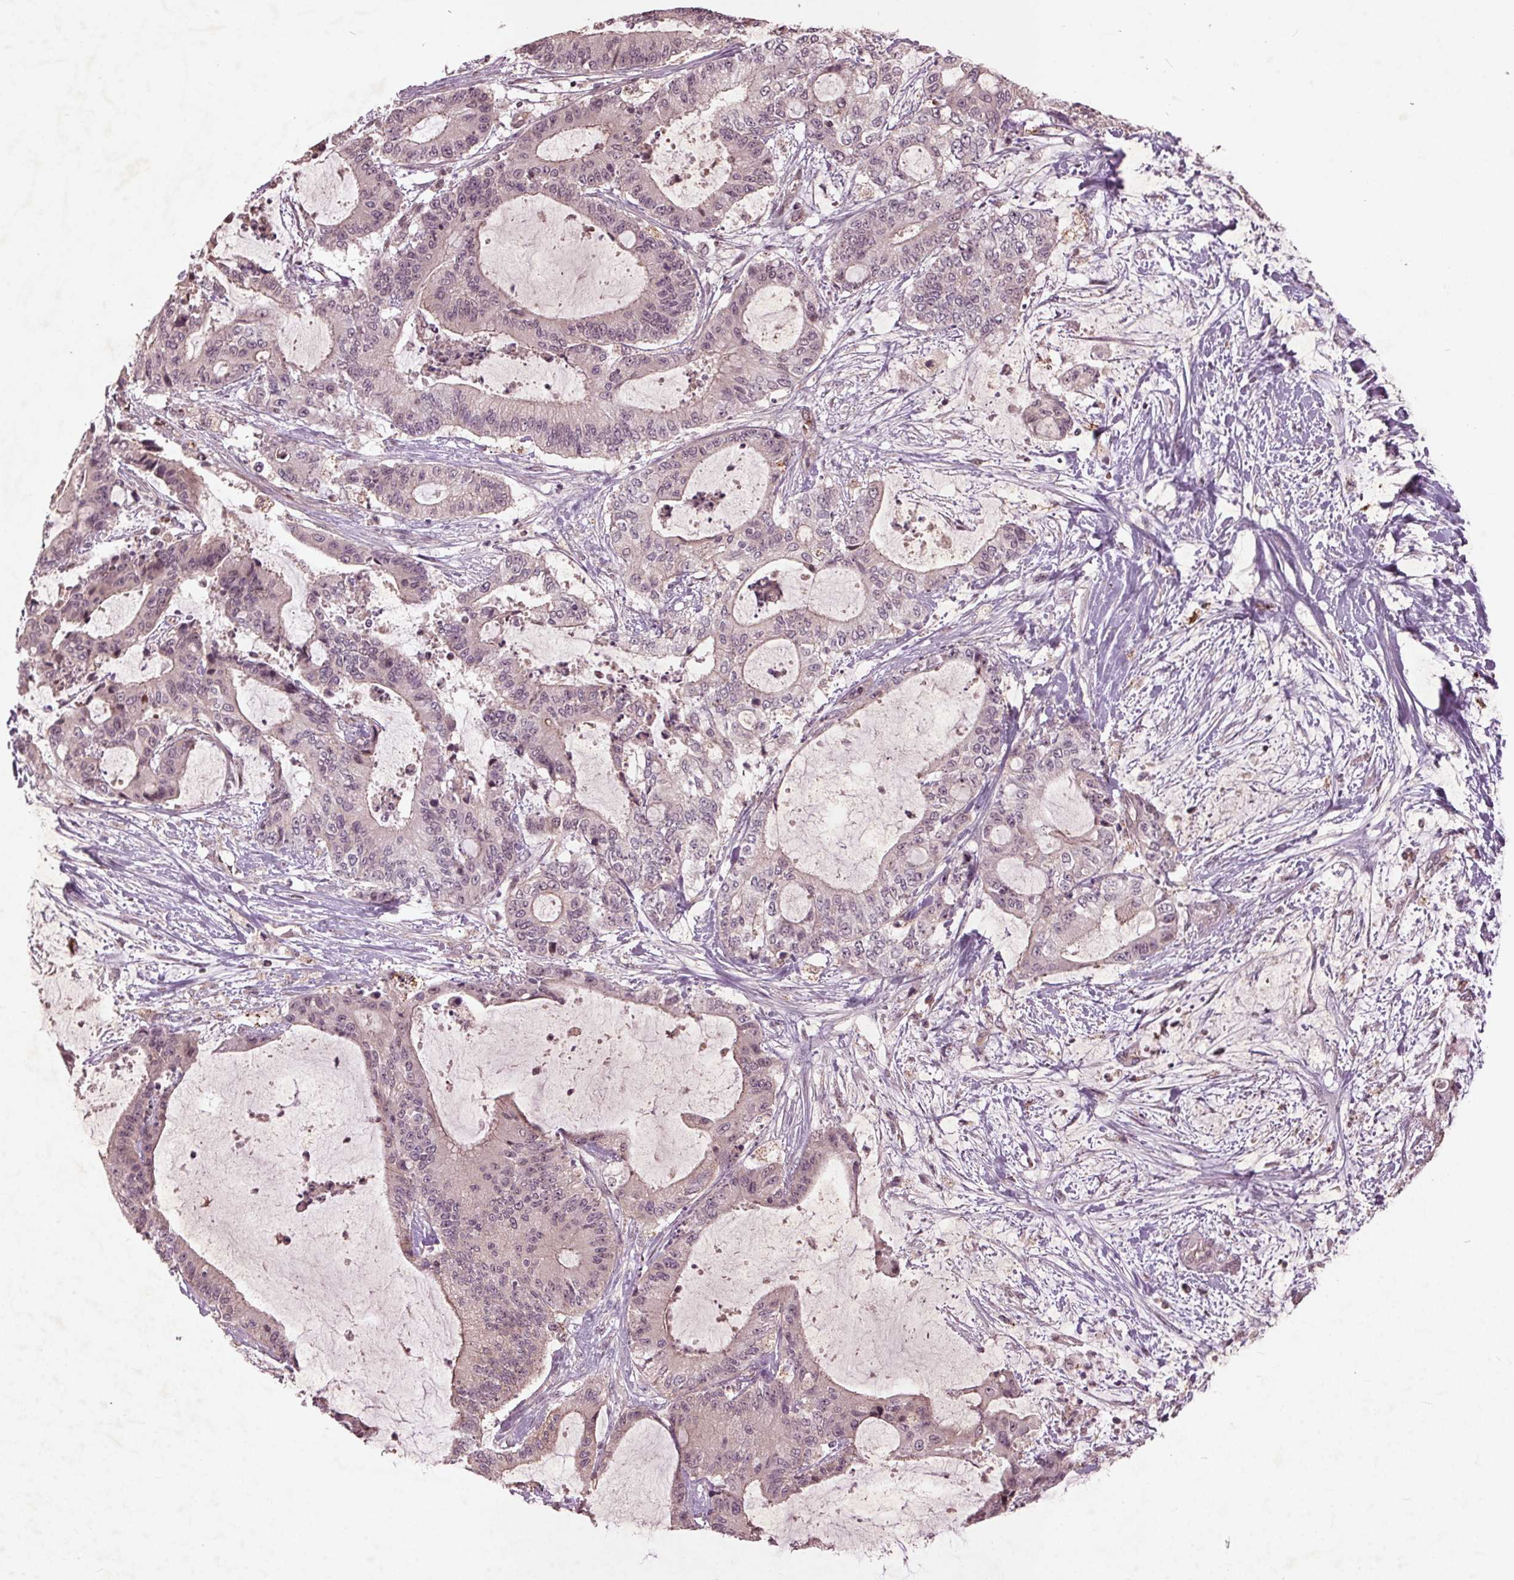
{"staining": {"intensity": "weak", "quantity": "<25%", "location": "nuclear"}, "tissue": "liver cancer", "cell_type": "Tumor cells", "image_type": "cancer", "snomed": [{"axis": "morphology", "description": "Cholangiocarcinoma"}, {"axis": "topography", "description": "Liver"}], "caption": "IHC of cholangiocarcinoma (liver) reveals no staining in tumor cells.", "gene": "CDKL4", "patient": {"sex": "female", "age": 73}}